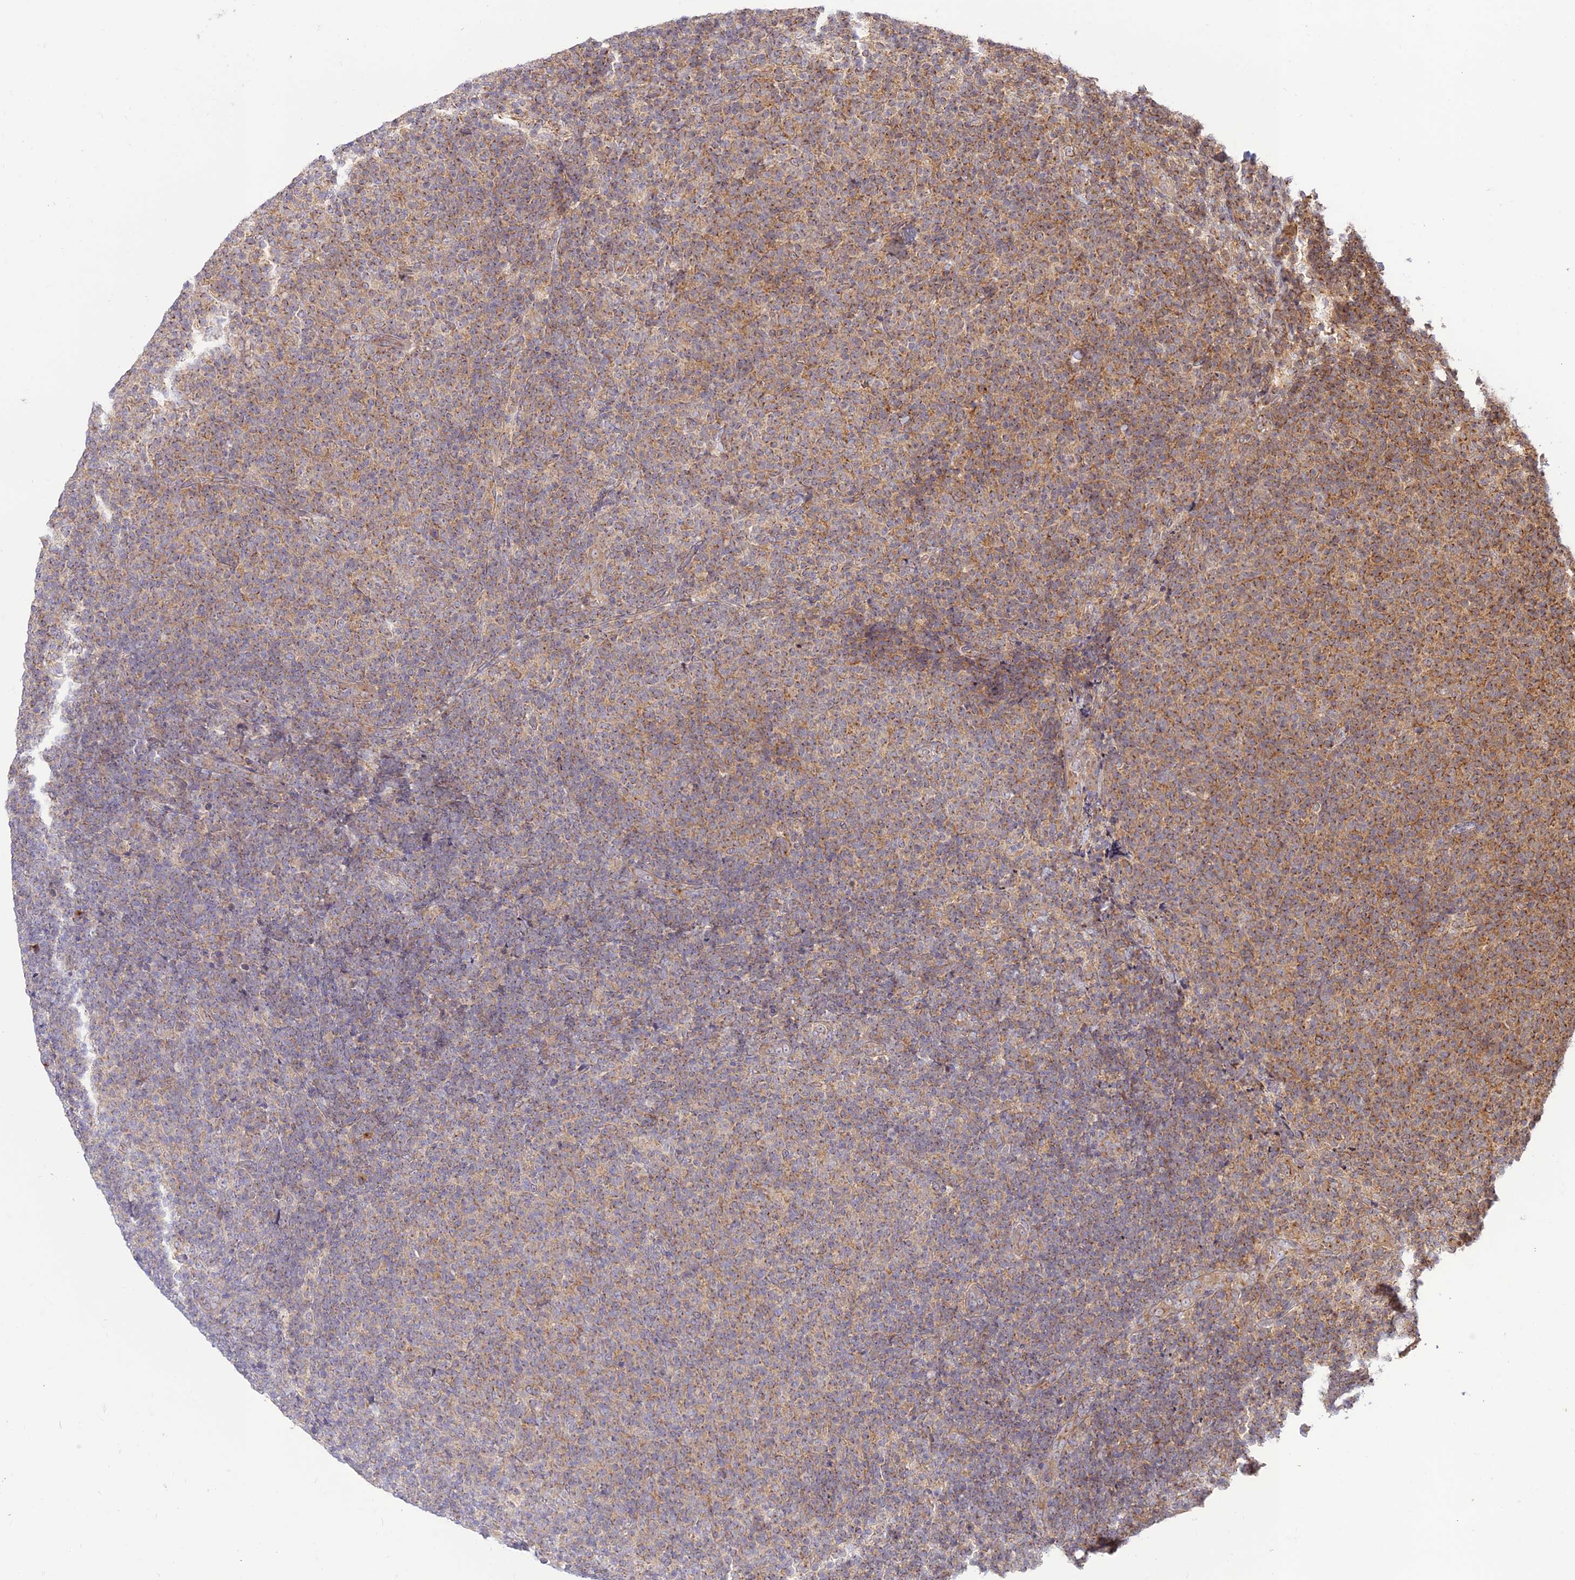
{"staining": {"intensity": "weak", "quantity": "25%-75%", "location": "cytoplasmic/membranous"}, "tissue": "lymphoma", "cell_type": "Tumor cells", "image_type": "cancer", "snomed": [{"axis": "morphology", "description": "Malignant lymphoma, non-Hodgkin's type, Low grade"}, {"axis": "topography", "description": "Lymph node"}], "caption": "Low-grade malignant lymphoma, non-Hodgkin's type was stained to show a protein in brown. There is low levels of weak cytoplasmic/membranous staining in approximately 25%-75% of tumor cells. The protein of interest is stained brown, and the nuclei are stained in blue (DAB (3,3'-diaminobenzidine) IHC with brightfield microscopy, high magnification).", "gene": "GOLGA3", "patient": {"sex": "male", "age": 66}}